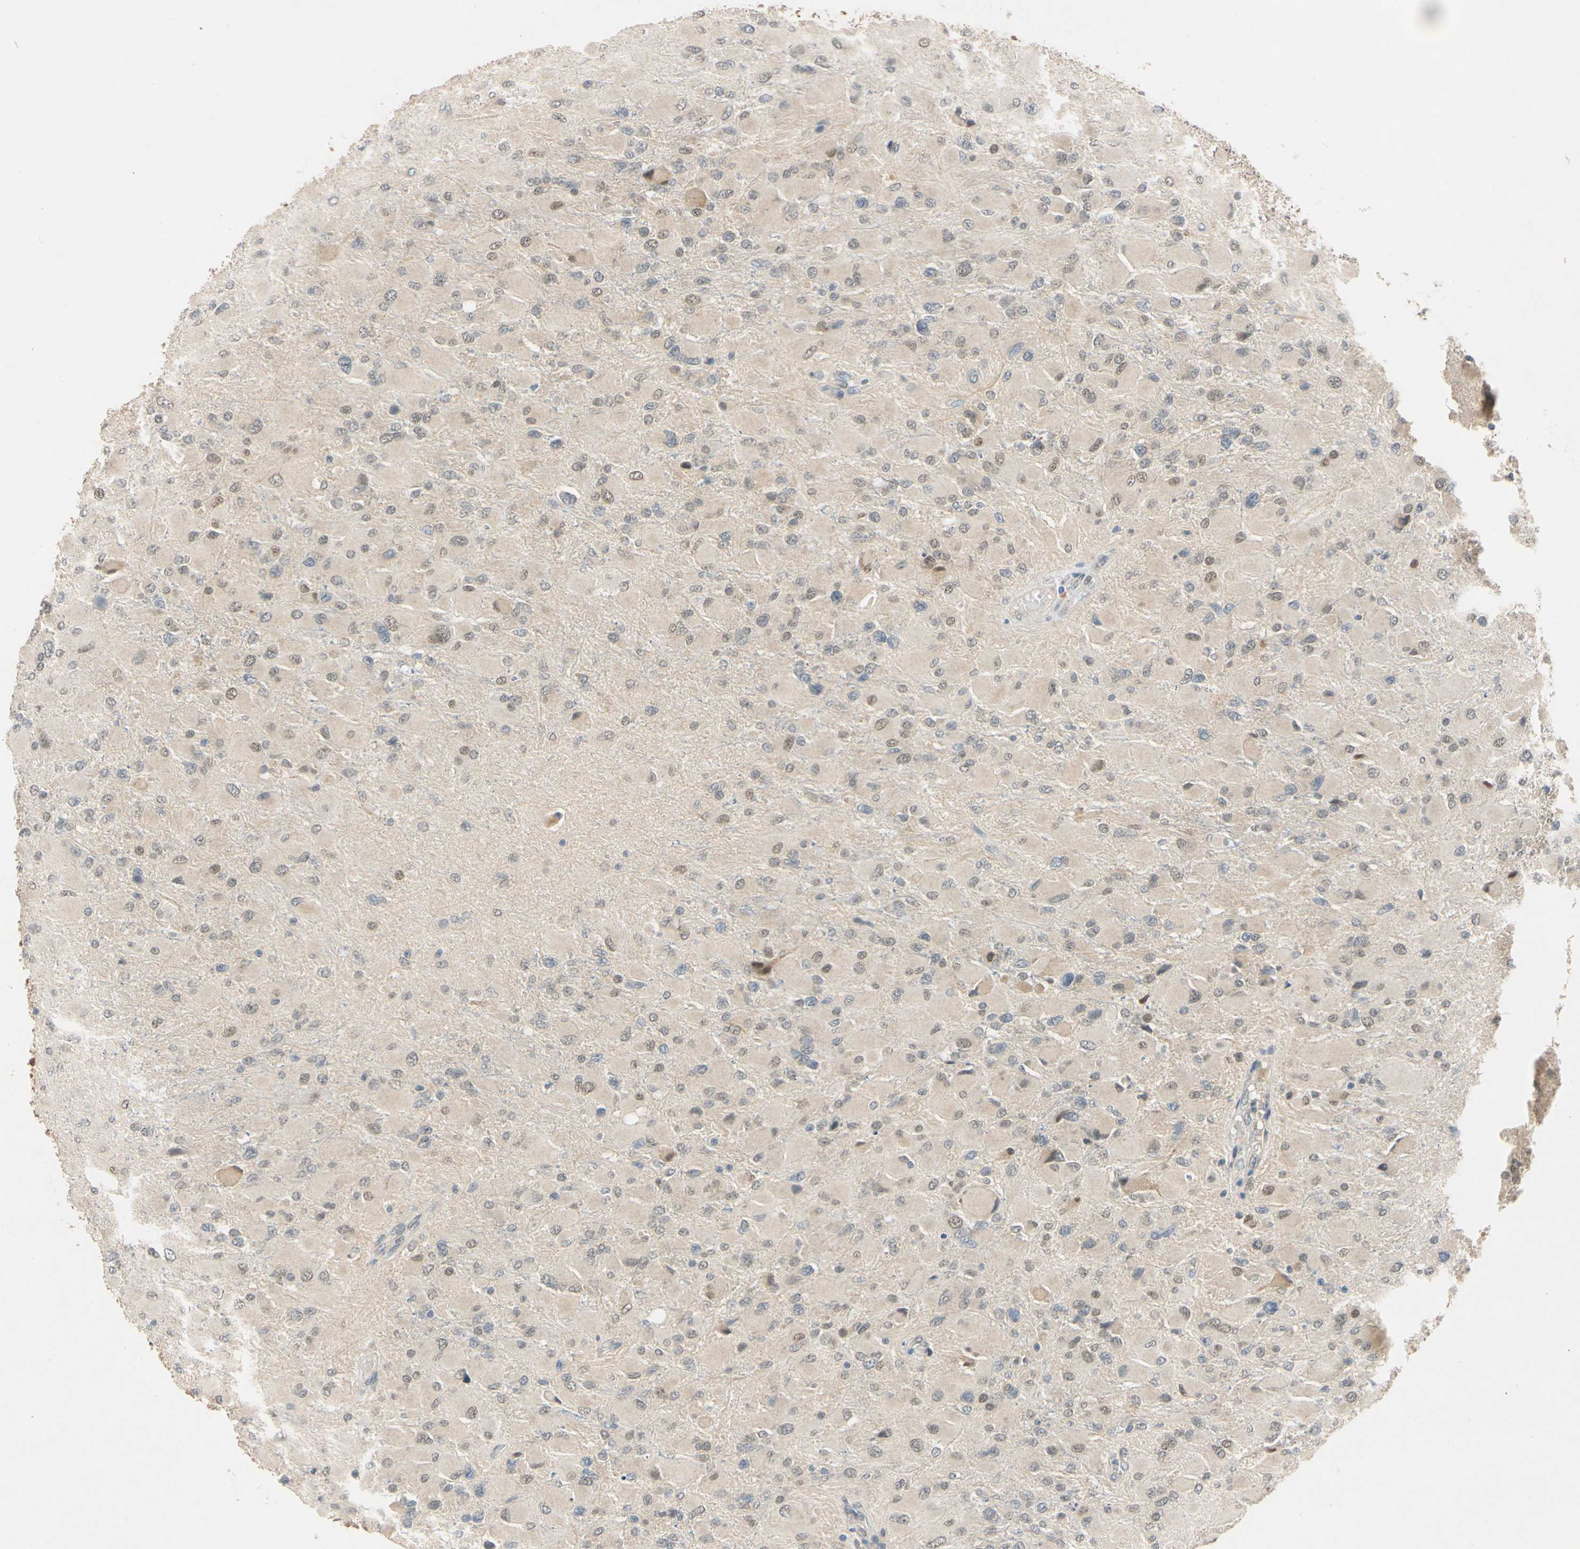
{"staining": {"intensity": "moderate", "quantity": "25%-75%", "location": "nuclear"}, "tissue": "glioma", "cell_type": "Tumor cells", "image_type": "cancer", "snomed": [{"axis": "morphology", "description": "Glioma, malignant, High grade"}, {"axis": "topography", "description": "Cerebral cortex"}], "caption": "Brown immunohistochemical staining in human malignant high-grade glioma shows moderate nuclear positivity in approximately 25%-75% of tumor cells.", "gene": "RIOX2", "patient": {"sex": "female", "age": 36}}